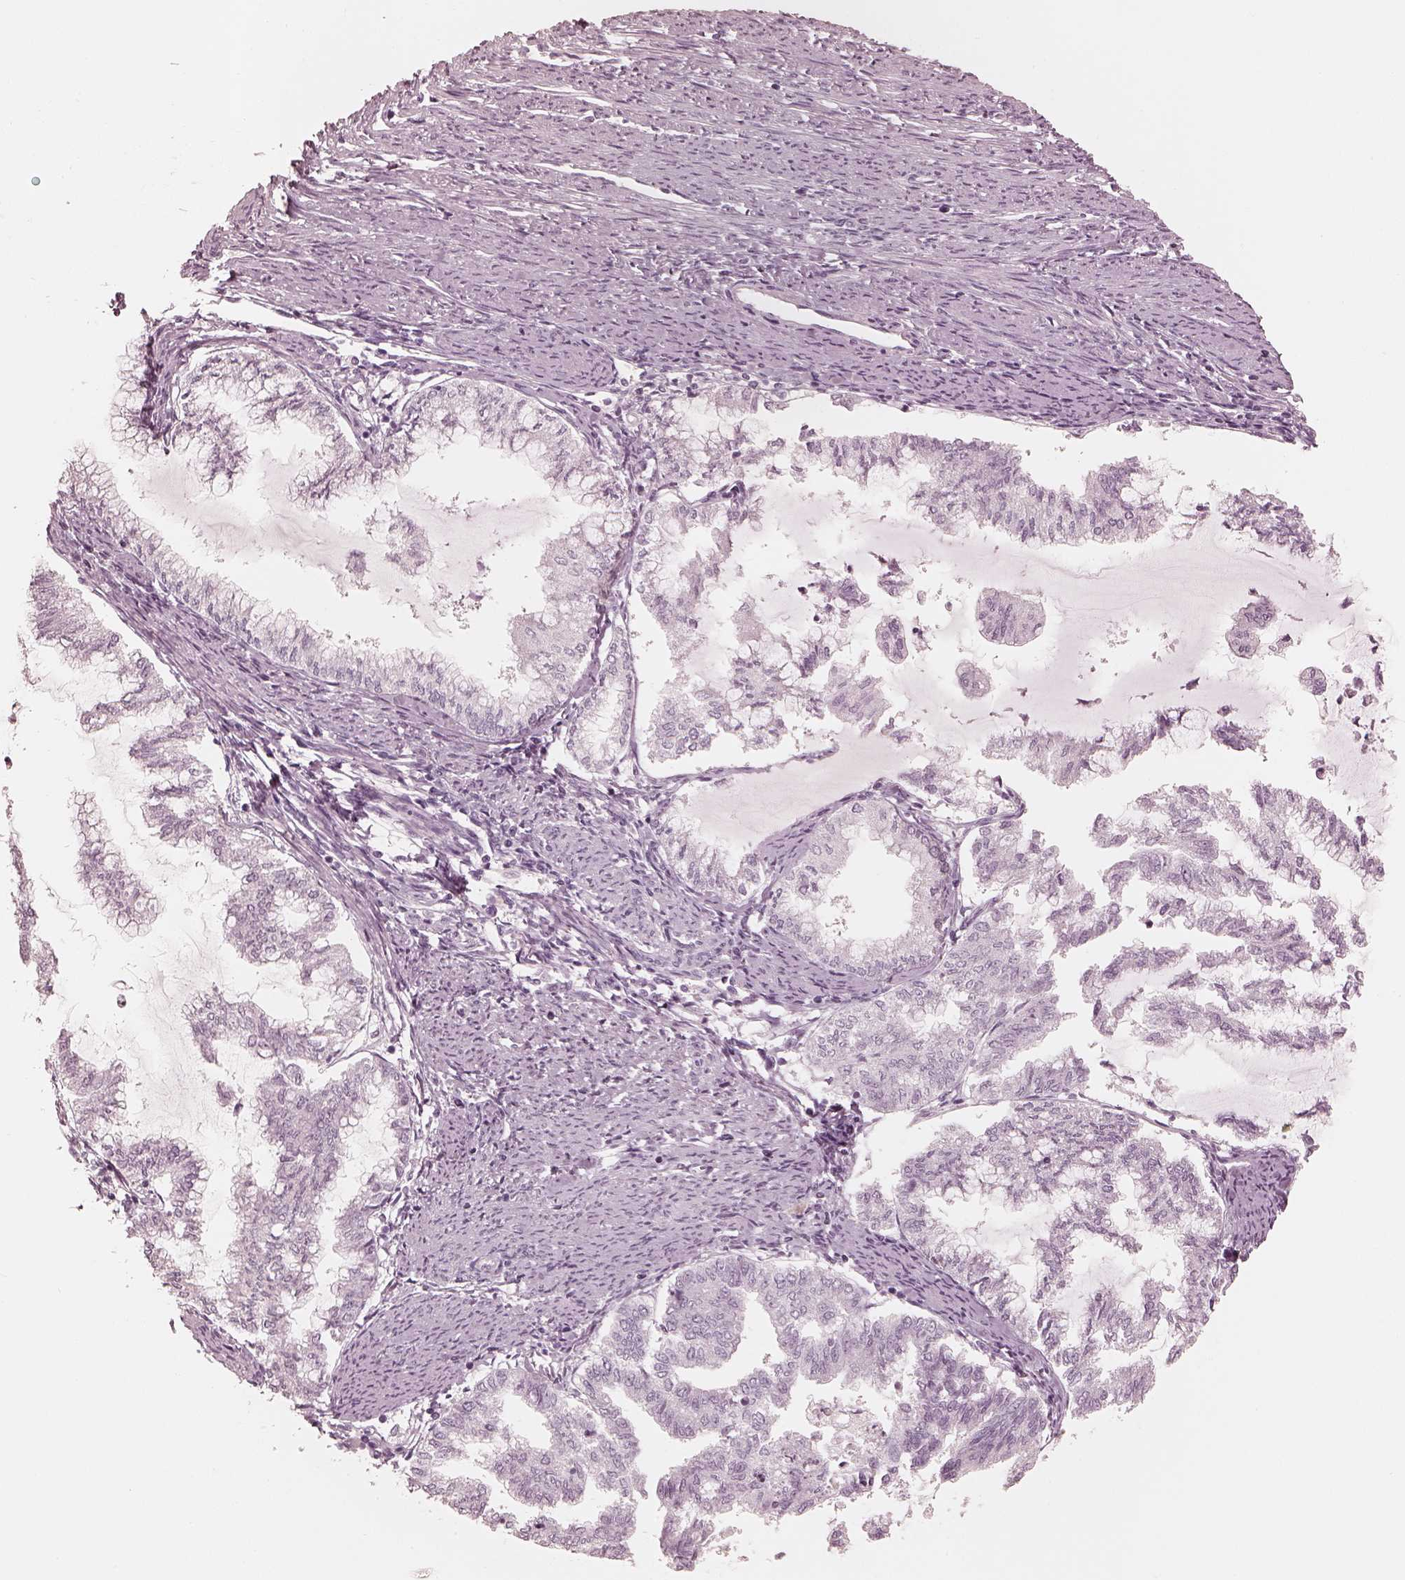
{"staining": {"intensity": "negative", "quantity": "none", "location": "none"}, "tissue": "endometrial cancer", "cell_type": "Tumor cells", "image_type": "cancer", "snomed": [{"axis": "morphology", "description": "Adenocarcinoma, NOS"}, {"axis": "topography", "description": "Endometrium"}], "caption": "Immunohistochemical staining of endometrial adenocarcinoma displays no significant positivity in tumor cells.", "gene": "CALR3", "patient": {"sex": "female", "age": 79}}